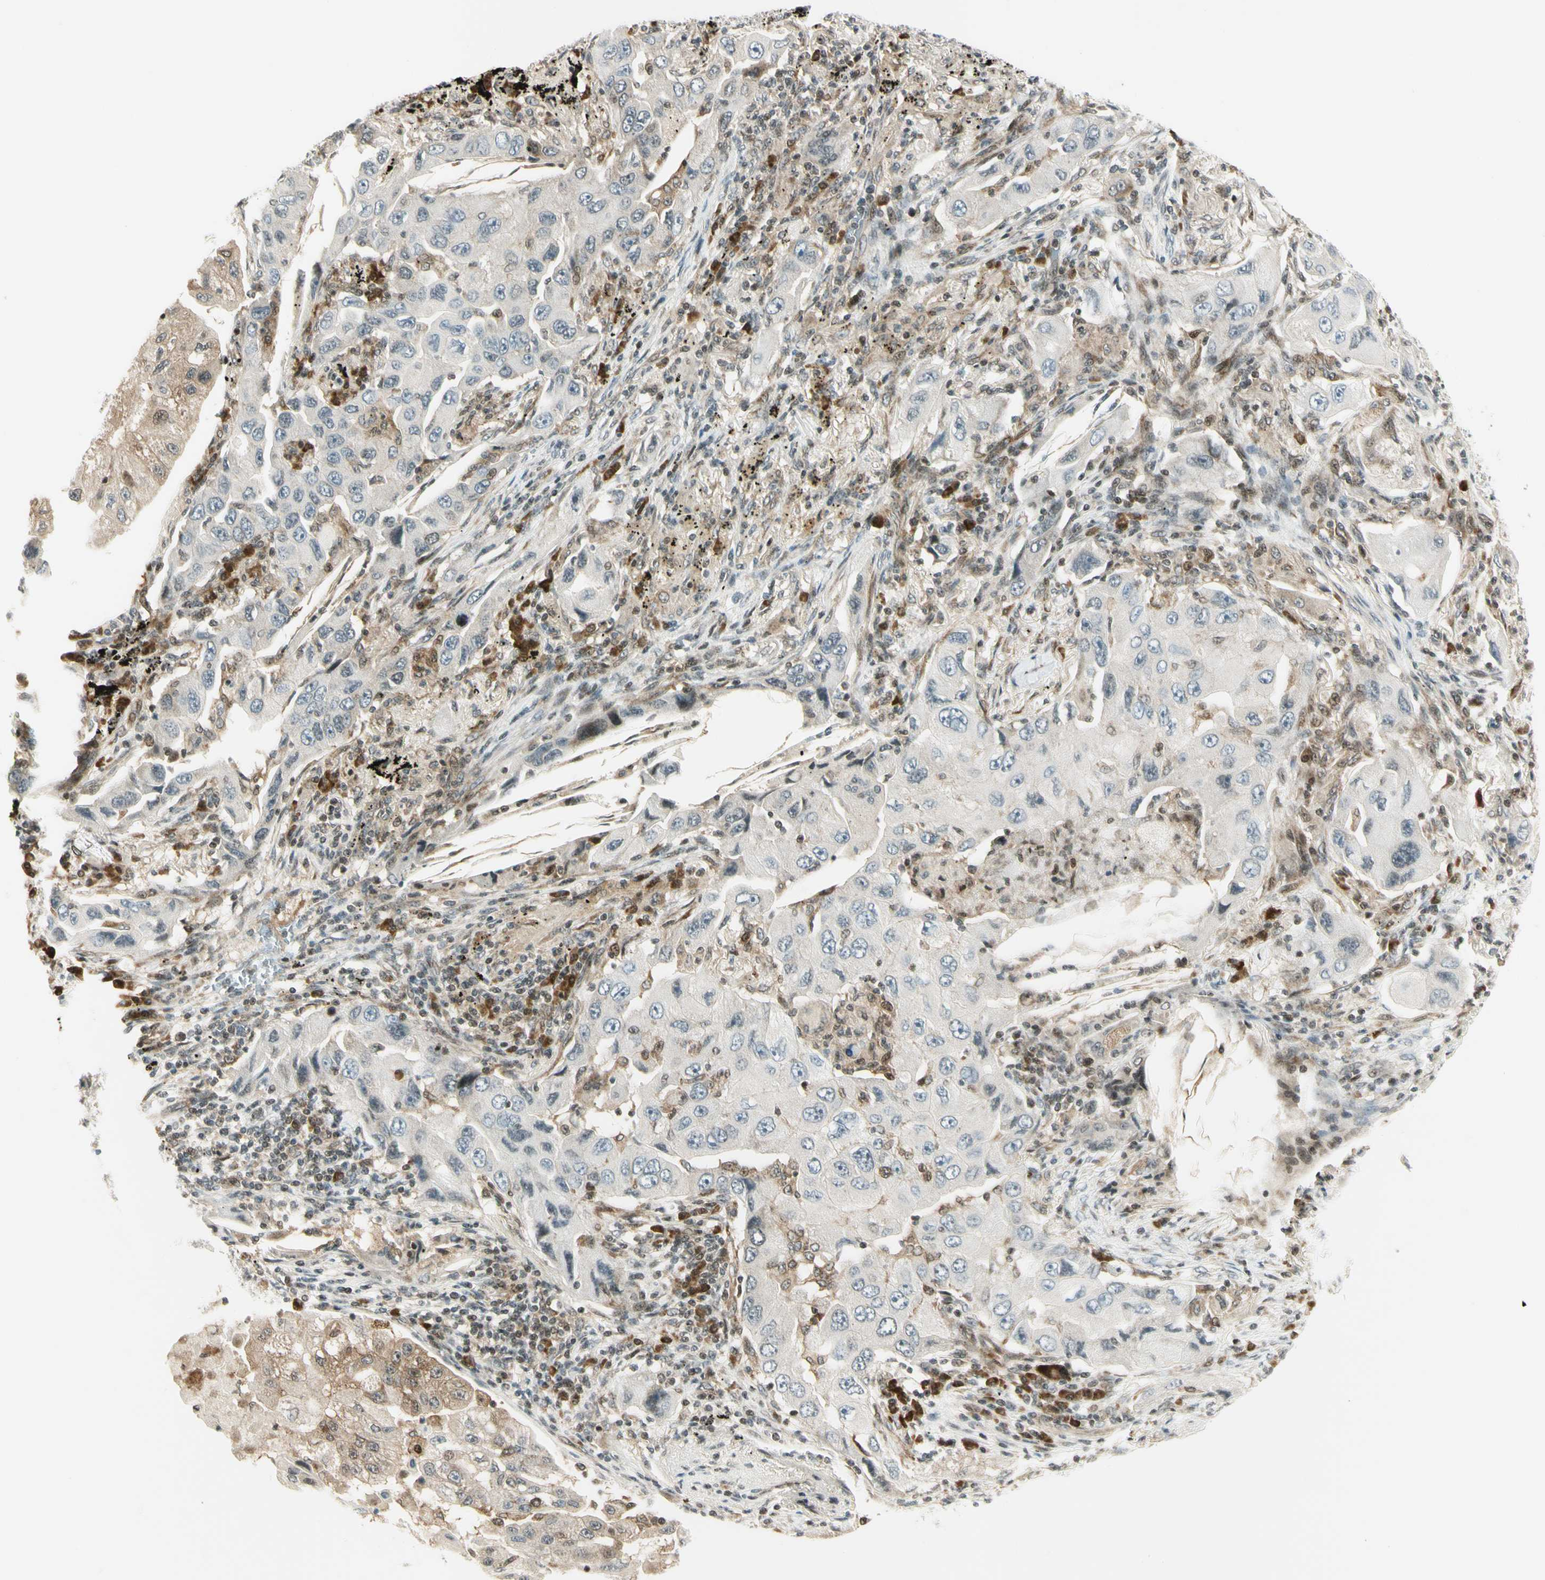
{"staining": {"intensity": "moderate", "quantity": "25%-75%", "location": "cytoplasmic/membranous"}, "tissue": "lung cancer", "cell_type": "Tumor cells", "image_type": "cancer", "snomed": [{"axis": "morphology", "description": "Adenocarcinoma, NOS"}, {"axis": "topography", "description": "Lung"}], "caption": "Moderate cytoplasmic/membranous staining is present in approximately 25%-75% of tumor cells in lung cancer (adenocarcinoma). The protein of interest is stained brown, and the nuclei are stained in blue (DAB IHC with brightfield microscopy, high magnification).", "gene": "TPT1", "patient": {"sex": "female", "age": 65}}